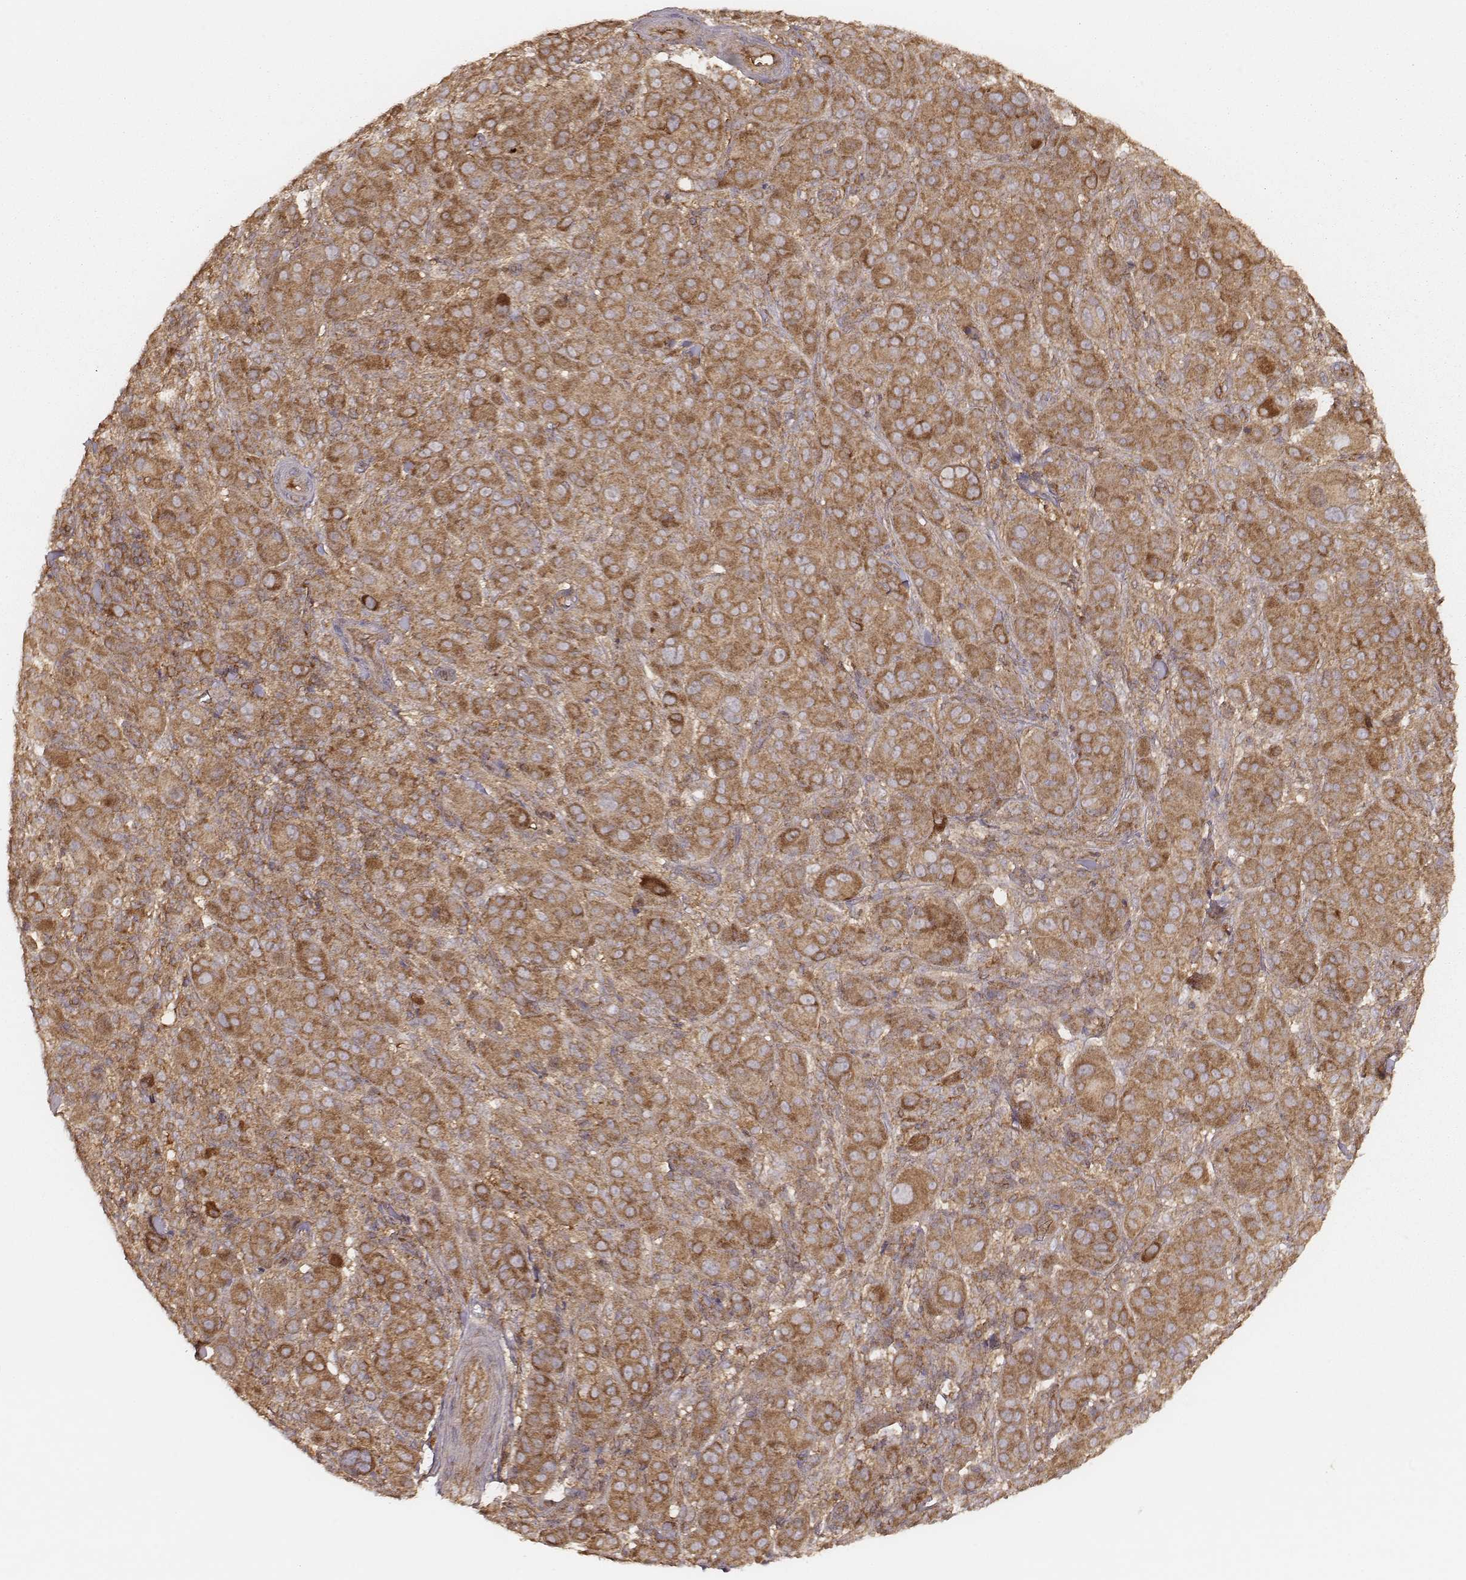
{"staining": {"intensity": "strong", "quantity": ">75%", "location": "cytoplasmic/membranous"}, "tissue": "melanoma", "cell_type": "Tumor cells", "image_type": "cancer", "snomed": [{"axis": "morphology", "description": "Malignant melanoma, NOS"}, {"axis": "topography", "description": "Skin"}], "caption": "Malignant melanoma stained for a protein (brown) shows strong cytoplasmic/membranous positive staining in about >75% of tumor cells.", "gene": "CARS1", "patient": {"sex": "female", "age": 87}}